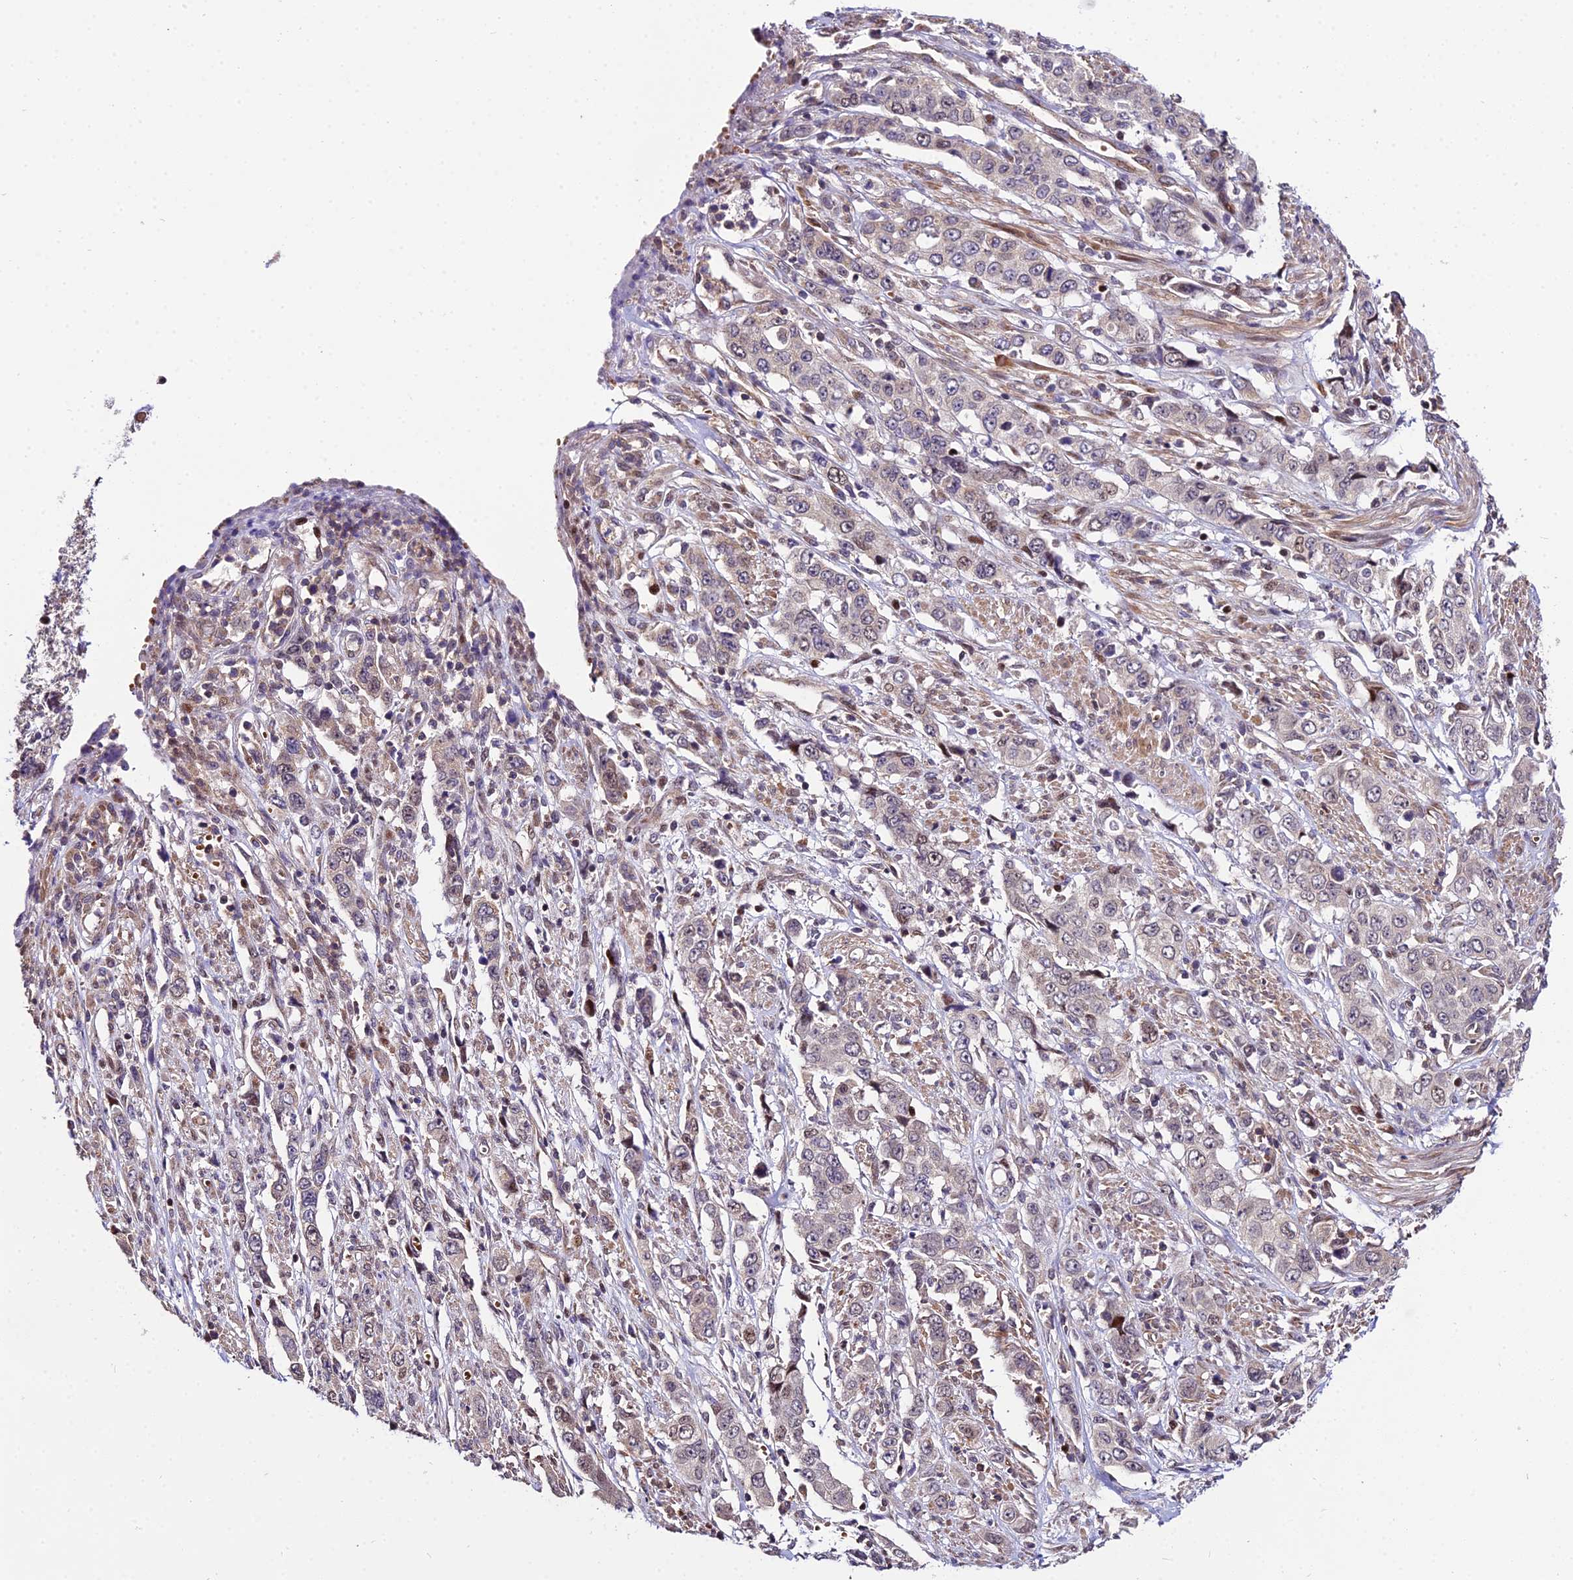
{"staining": {"intensity": "weak", "quantity": "<25%", "location": "nuclear"}, "tissue": "stomach cancer", "cell_type": "Tumor cells", "image_type": "cancer", "snomed": [{"axis": "morphology", "description": "Adenocarcinoma, NOS"}, {"axis": "topography", "description": "Stomach, upper"}], "caption": "The image reveals no significant staining in tumor cells of stomach cancer.", "gene": "CIB3", "patient": {"sex": "male", "age": 62}}